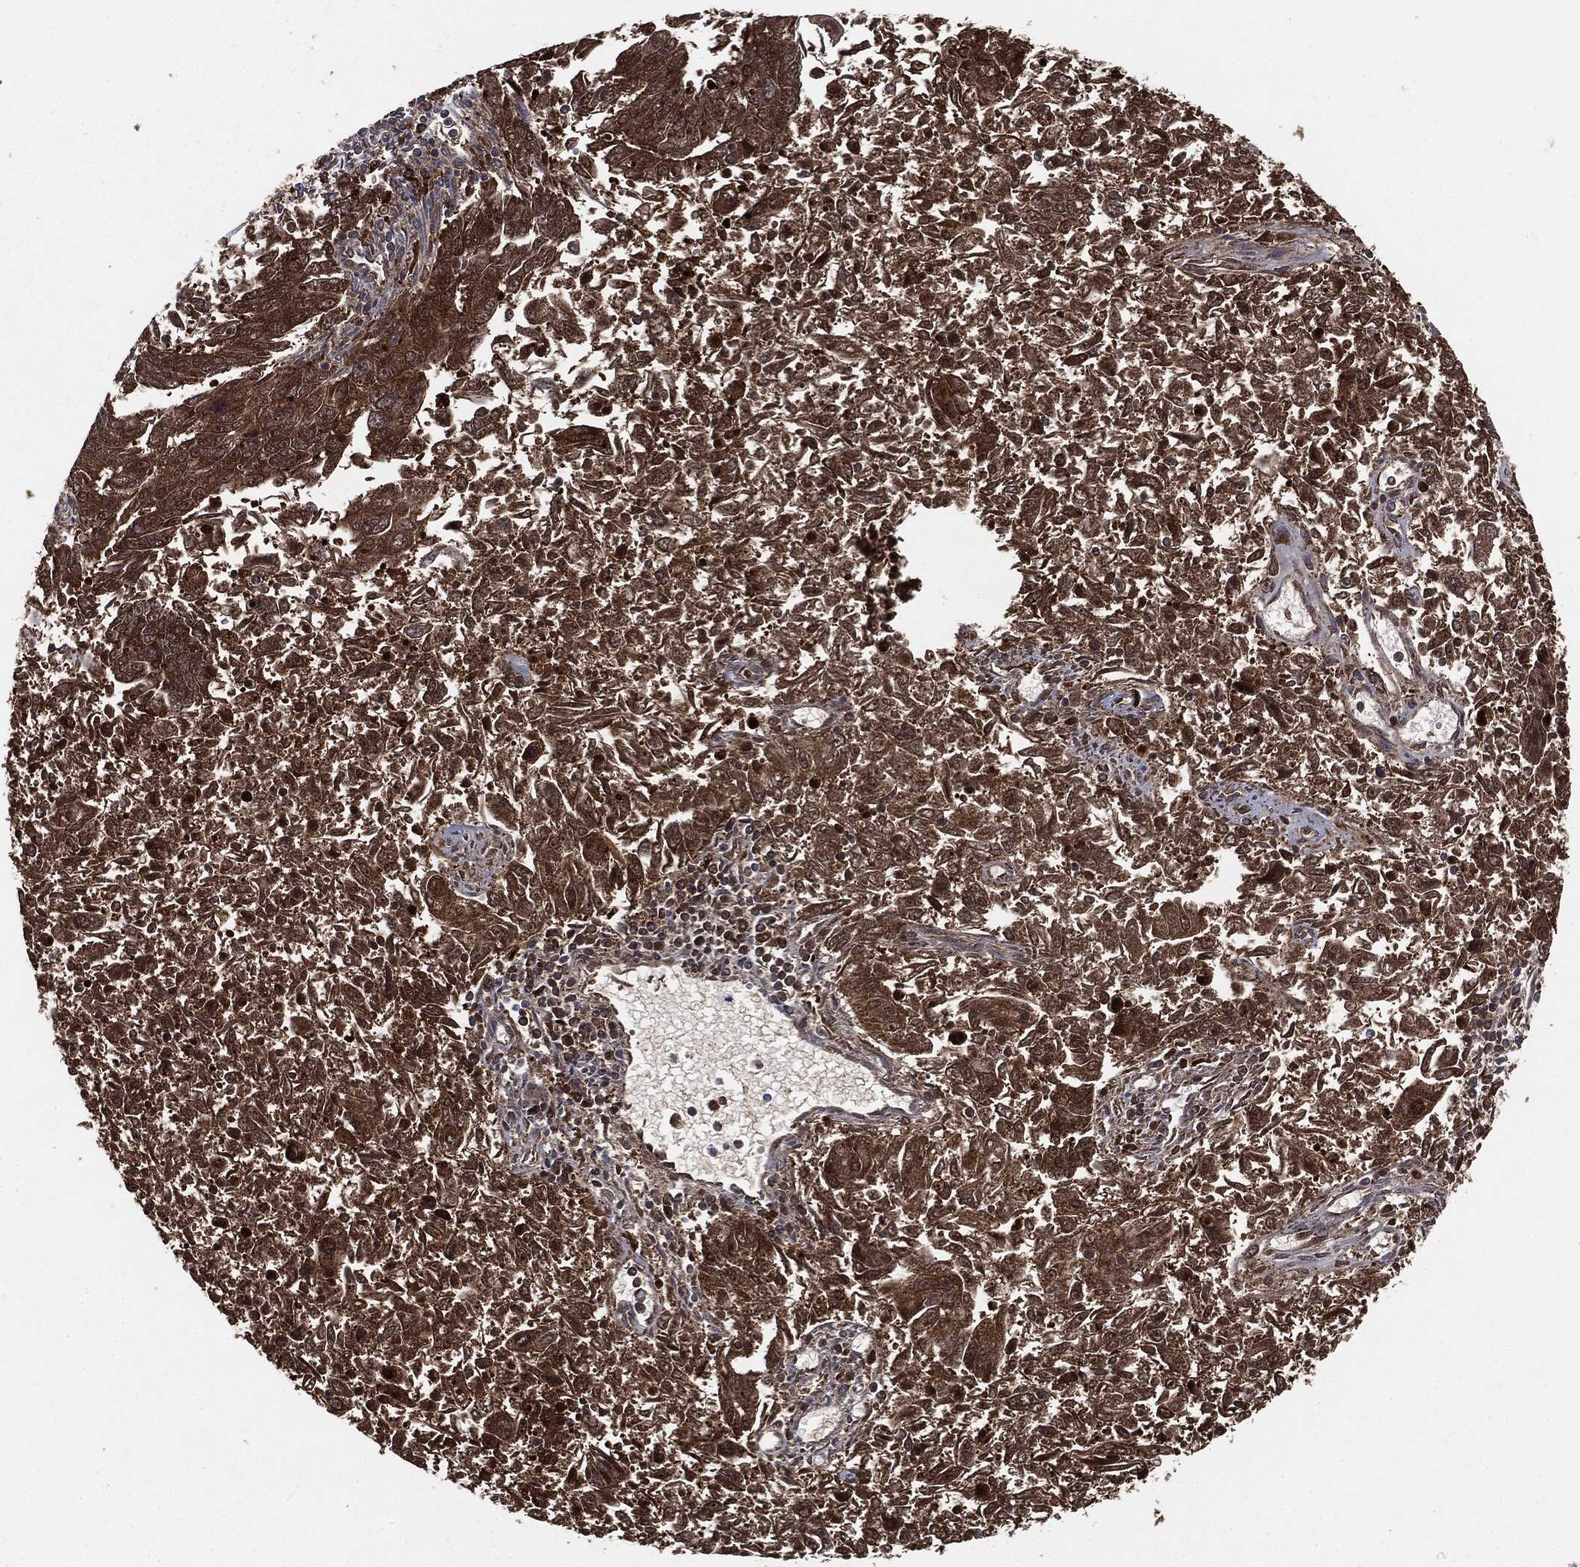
{"staining": {"intensity": "strong", "quantity": ">75%", "location": "cytoplasmic/membranous"}, "tissue": "endometrial cancer", "cell_type": "Tumor cells", "image_type": "cancer", "snomed": [{"axis": "morphology", "description": "Adenocarcinoma, NOS"}, {"axis": "topography", "description": "Endometrium"}], "caption": "High-power microscopy captured an IHC micrograph of endometrial adenocarcinoma, revealing strong cytoplasmic/membranous expression in about >75% of tumor cells.", "gene": "NME1", "patient": {"sex": "female", "age": 42}}